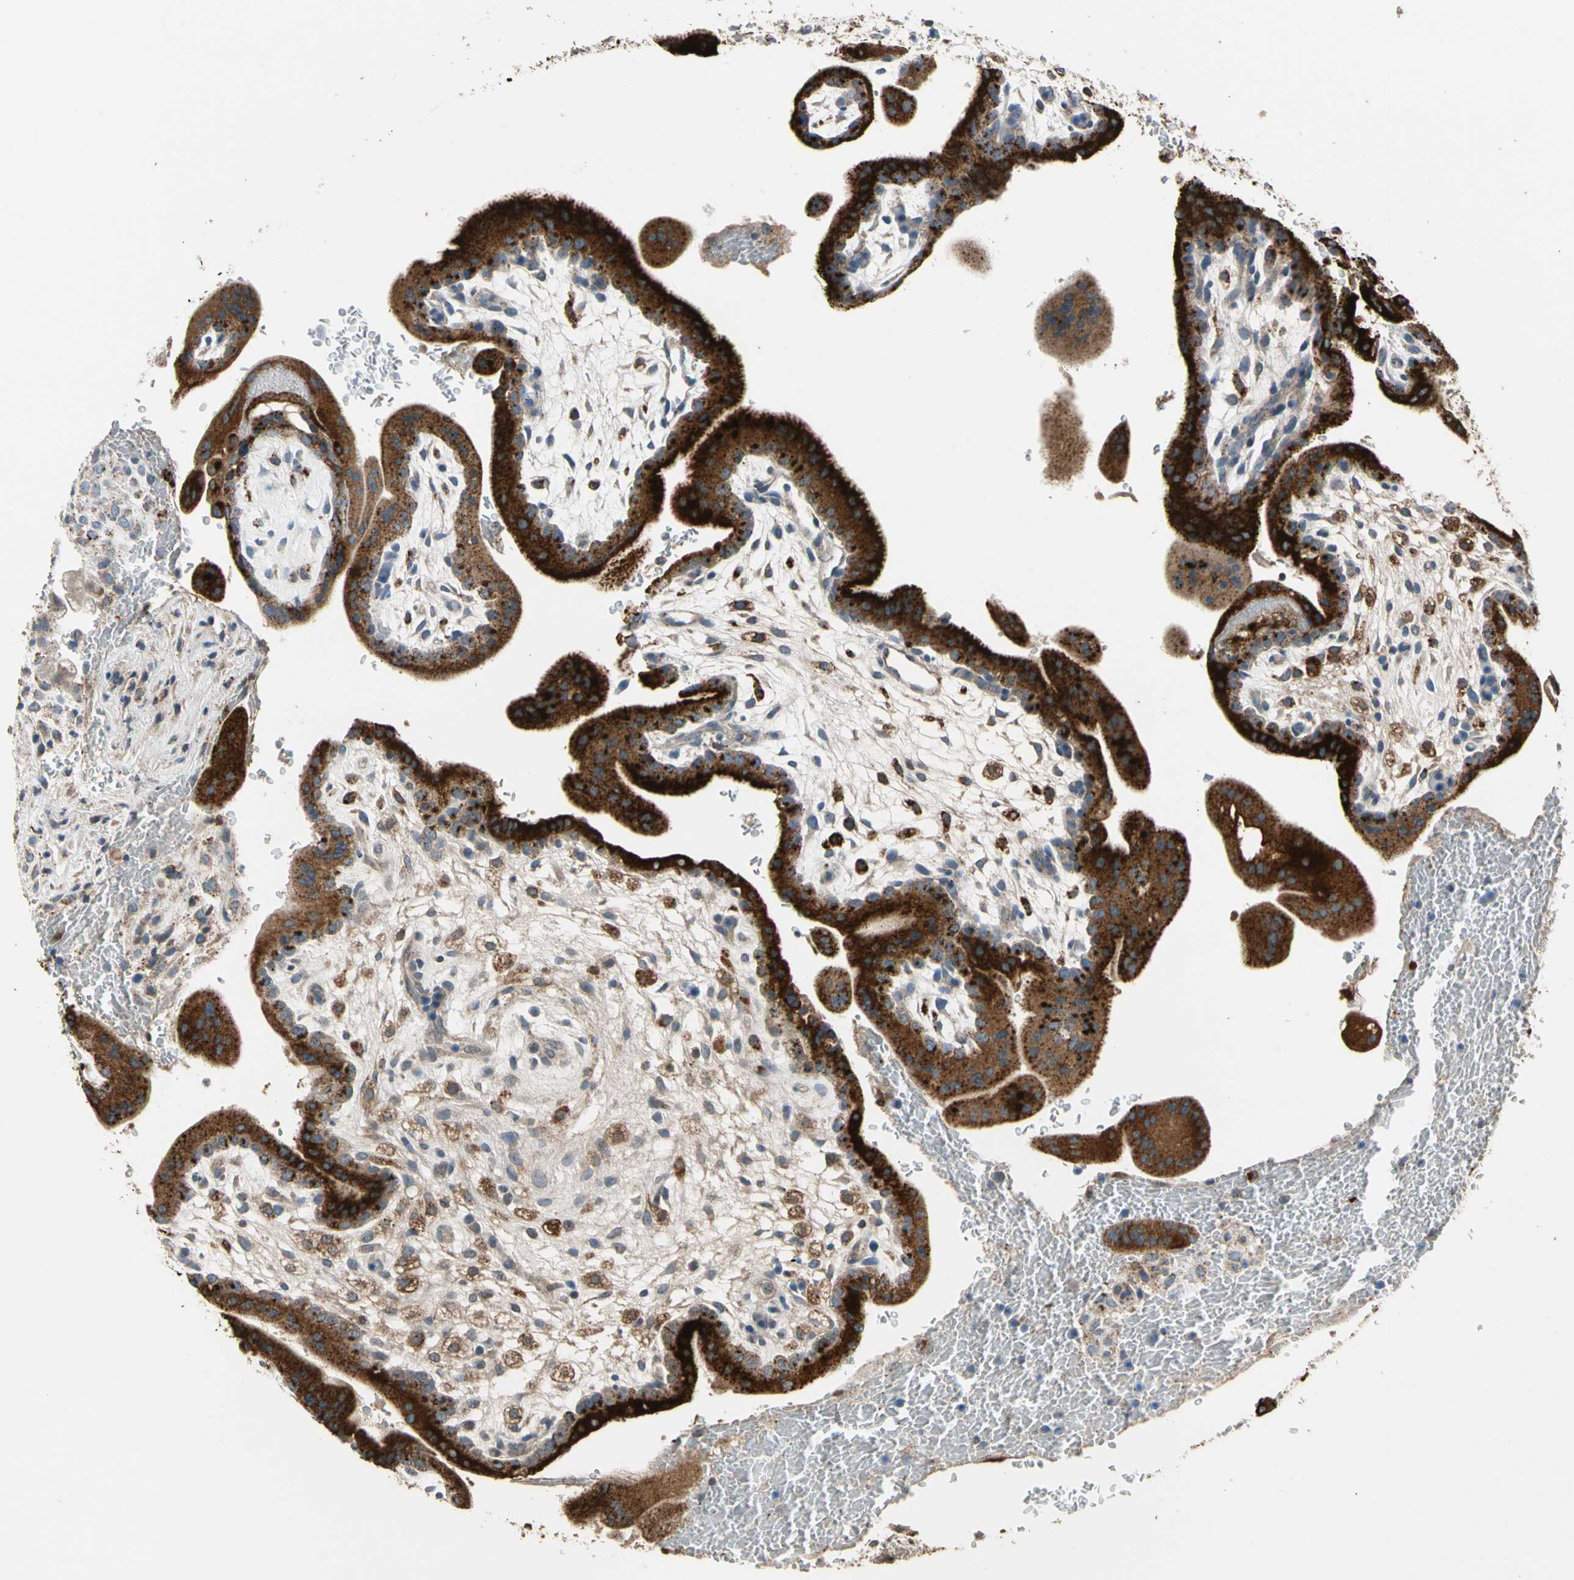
{"staining": {"intensity": "moderate", "quantity": "<25%", "location": "cytoplasmic/membranous"}, "tissue": "placenta", "cell_type": "Decidual cells", "image_type": "normal", "snomed": [{"axis": "morphology", "description": "Normal tissue, NOS"}, {"axis": "topography", "description": "Placenta"}], "caption": "Immunohistochemical staining of normal human placenta demonstrates <25% levels of moderate cytoplasmic/membranous protein positivity in about <25% of decidual cells.", "gene": "GM2A", "patient": {"sex": "female", "age": 35}}